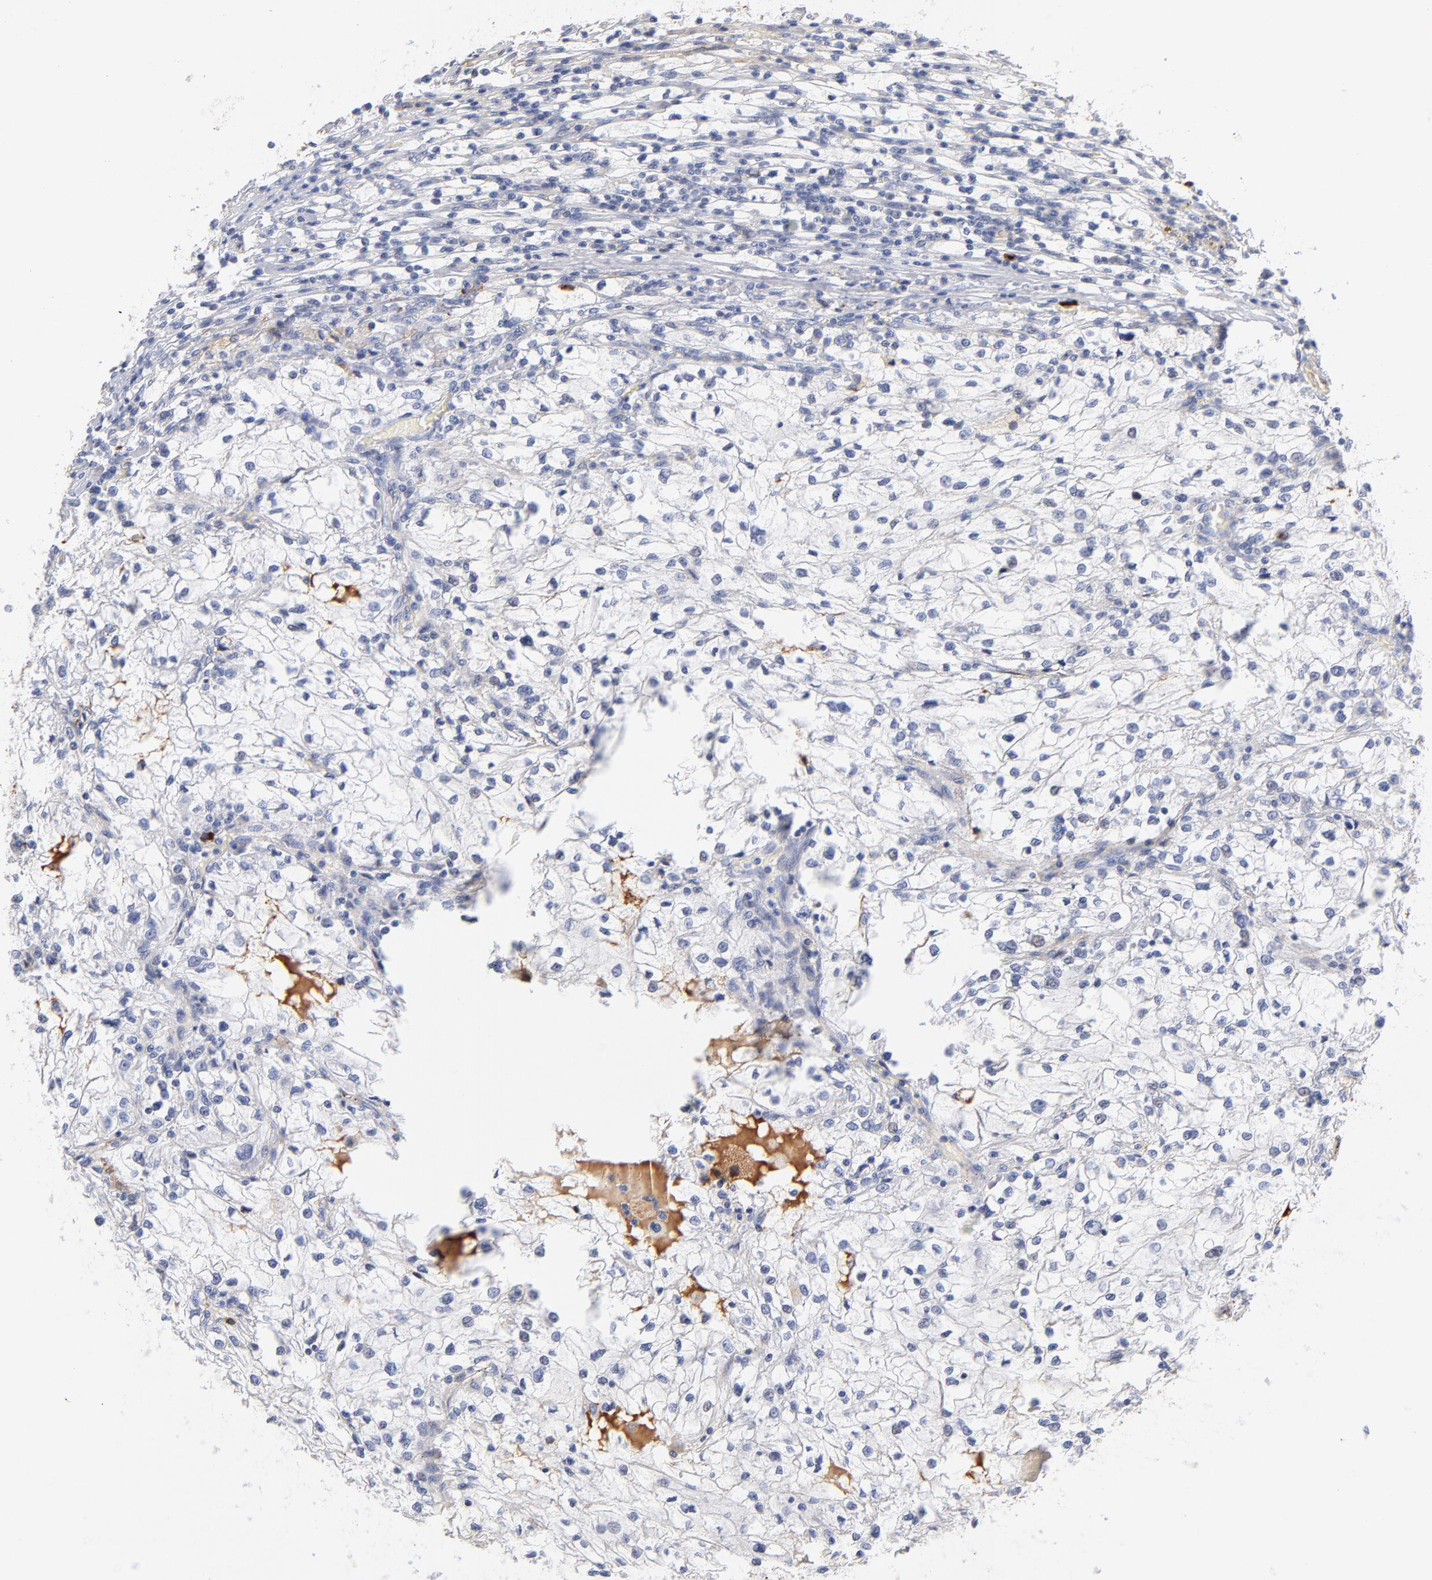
{"staining": {"intensity": "negative", "quantity": "none", "location": "none"}, "tissue": "renal cancer", "cell_type": "Tumor cells", "image_type": "cancer", "snomed": [{"axis": "morphology", "description": "Adenocarcinoma, NOS"}, {"axis": "topography", "description": "Kidney"}], "caption": "Immunohistochemistry of adenocarcinoma (renal) demonstrates no expression in tumor cells.", "gene": "PLAT", "patient": {"sex": "female", "age": 83}}